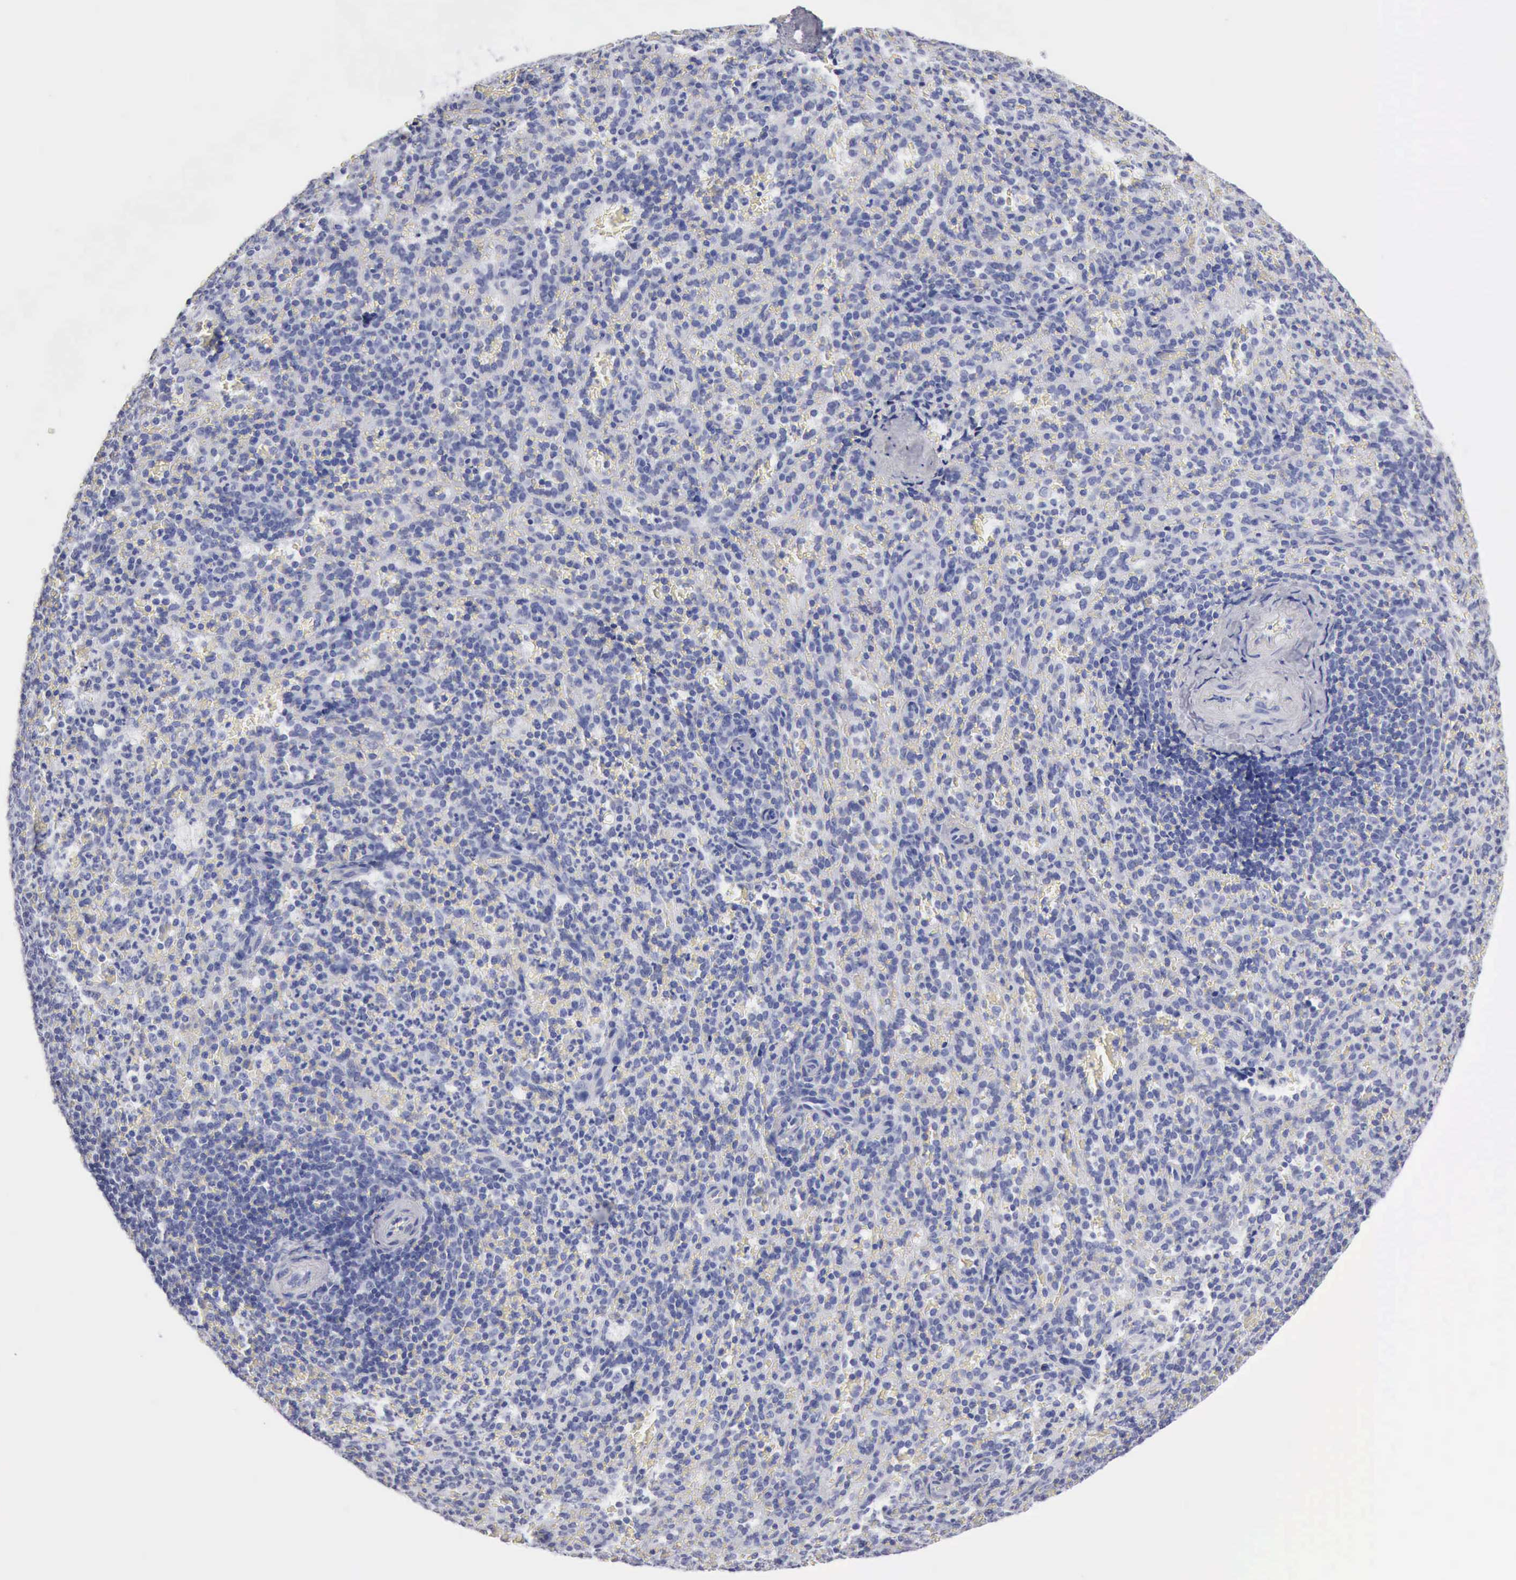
{"staining": {"intensity": "negative", "quantity": "none", "location": "none"}, "tissue": "spleen", "cell_type": "Cells in red pulp", "image_type": "normal", "snomed": [{"axis": "morphology", "description": "Normal tissue, NOS"}, {"axis": "topography", "description": "Spleen"}], "caption": "The histopathology image exhibits no staining of cells in red pulp in unremarkable spleen.", "gene": "CYP19A1", "patient": {"sex": "female", "age": 21}}